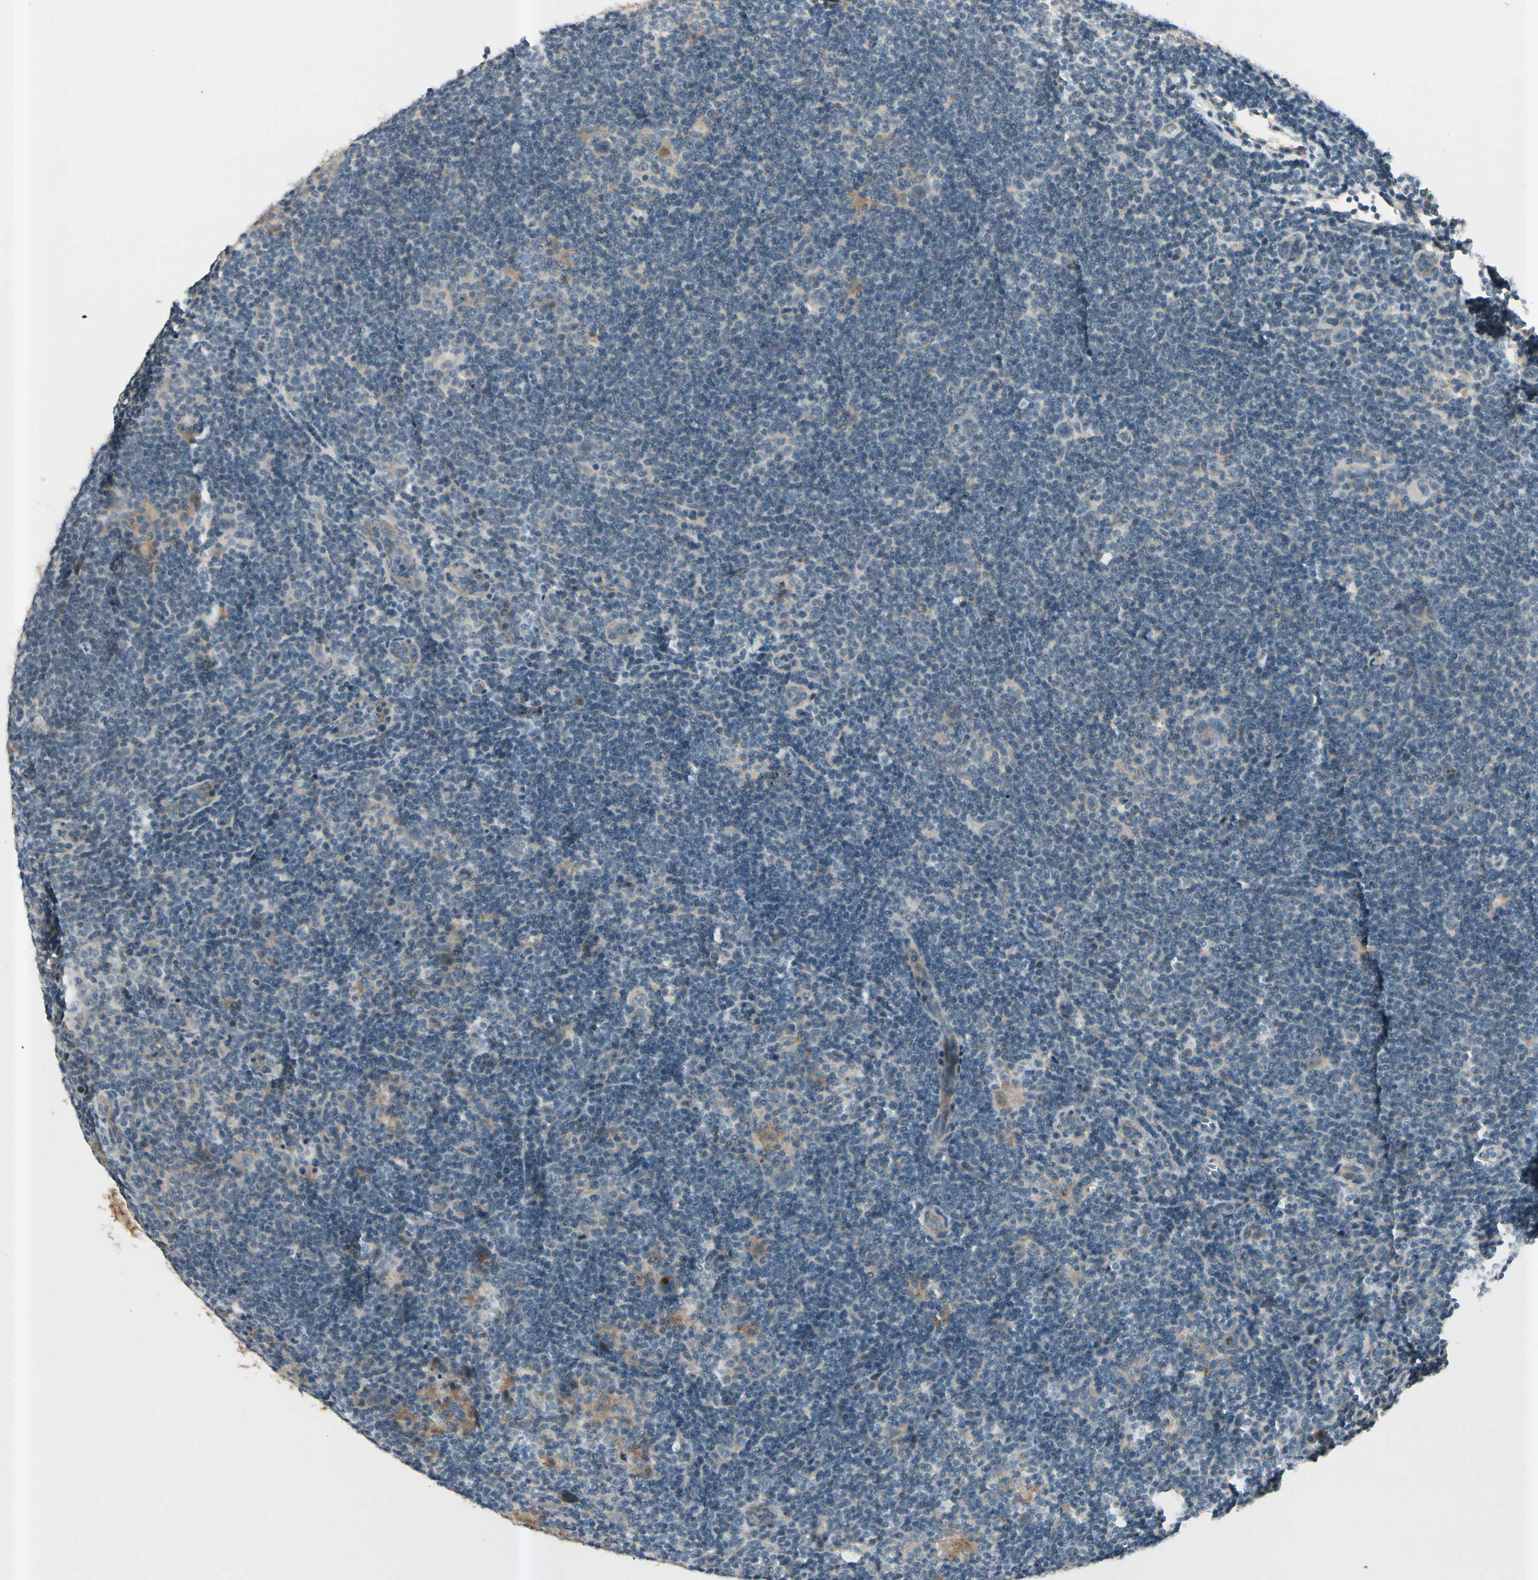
{"staining": {"intensity": "moderate", "quantity": ">75%", "location": "cytoplasmic/membranous"}, "tissue": "lymphoma", "cell_type": "Tumor cells", "image_type": "cancer", "snomed": [{"axis": "morphology", "description": "Hodgkin's disease, NOS"}, {"axis": "topography", "description": "Lymph node"}], "caption": "IHC micrograph of neoplastic tissue: human Hodgkin's disease stained using immunohistochemistry (IHC) reveals medium levels of moderate protein expression localized specifically in the cytoplasmic/membranous of tumor cells, appearing as a cytoplasmic/membranous brown color.", "gene": "ICAM5", "patient": {"sex": "female", "age": 57}}